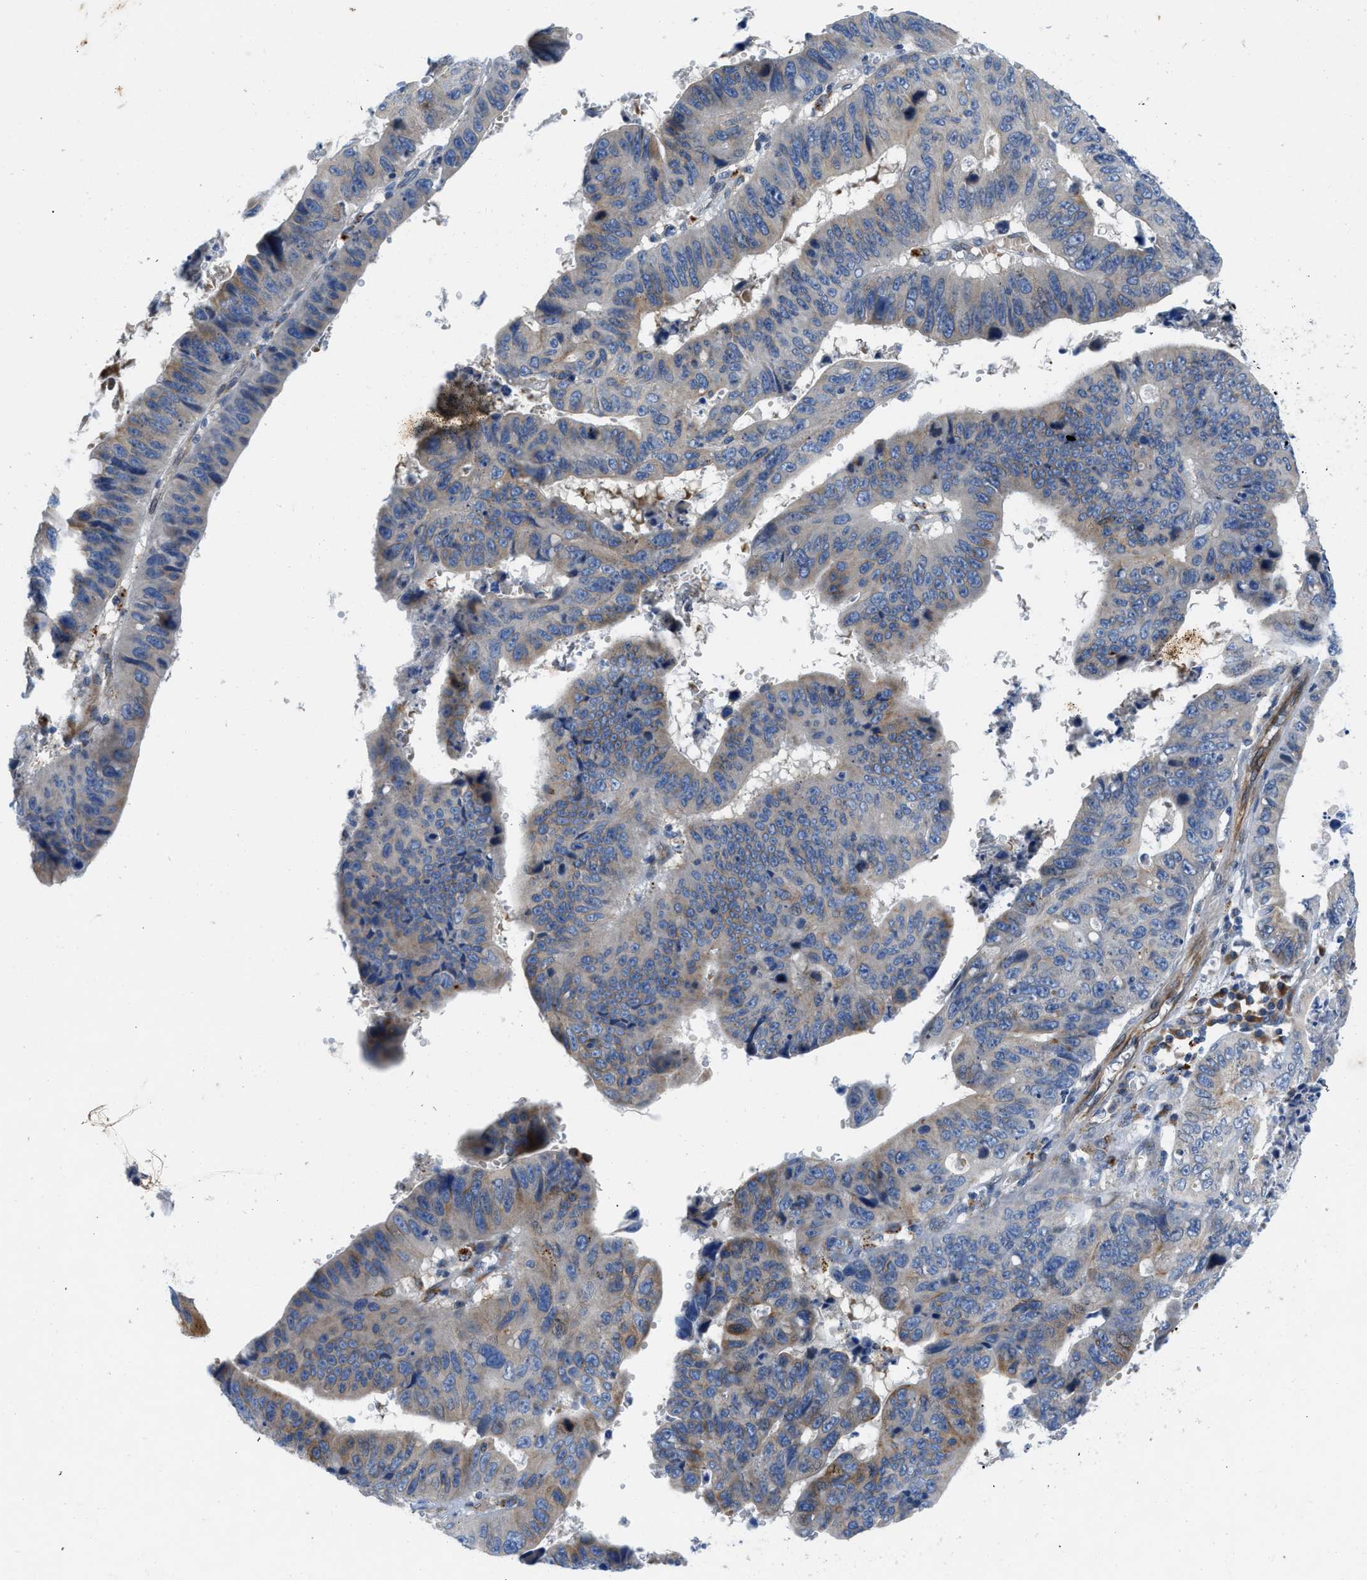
{"staining": {"intensity": "strong", "quantity": "25%-75%", "location": "cytoplasmic/membranous"}, "tissue": "stomach cancer", "cell_type": "Tumor cells", "image_type": "cancer", "snomed": [{"axis": "morphology", "description": "Adenocarcinoma, NOS"}, {"axis": "topography", "description": "Stomach"}], "caption": "Protein staining of stomach cancer (adenocarcinoma) tissue displays strong cytoplasmic/membranous expression in about 25%-75% of tumor cells.", "gene": "TMEM248", "patient": {"sex": "male", "age": 59}}